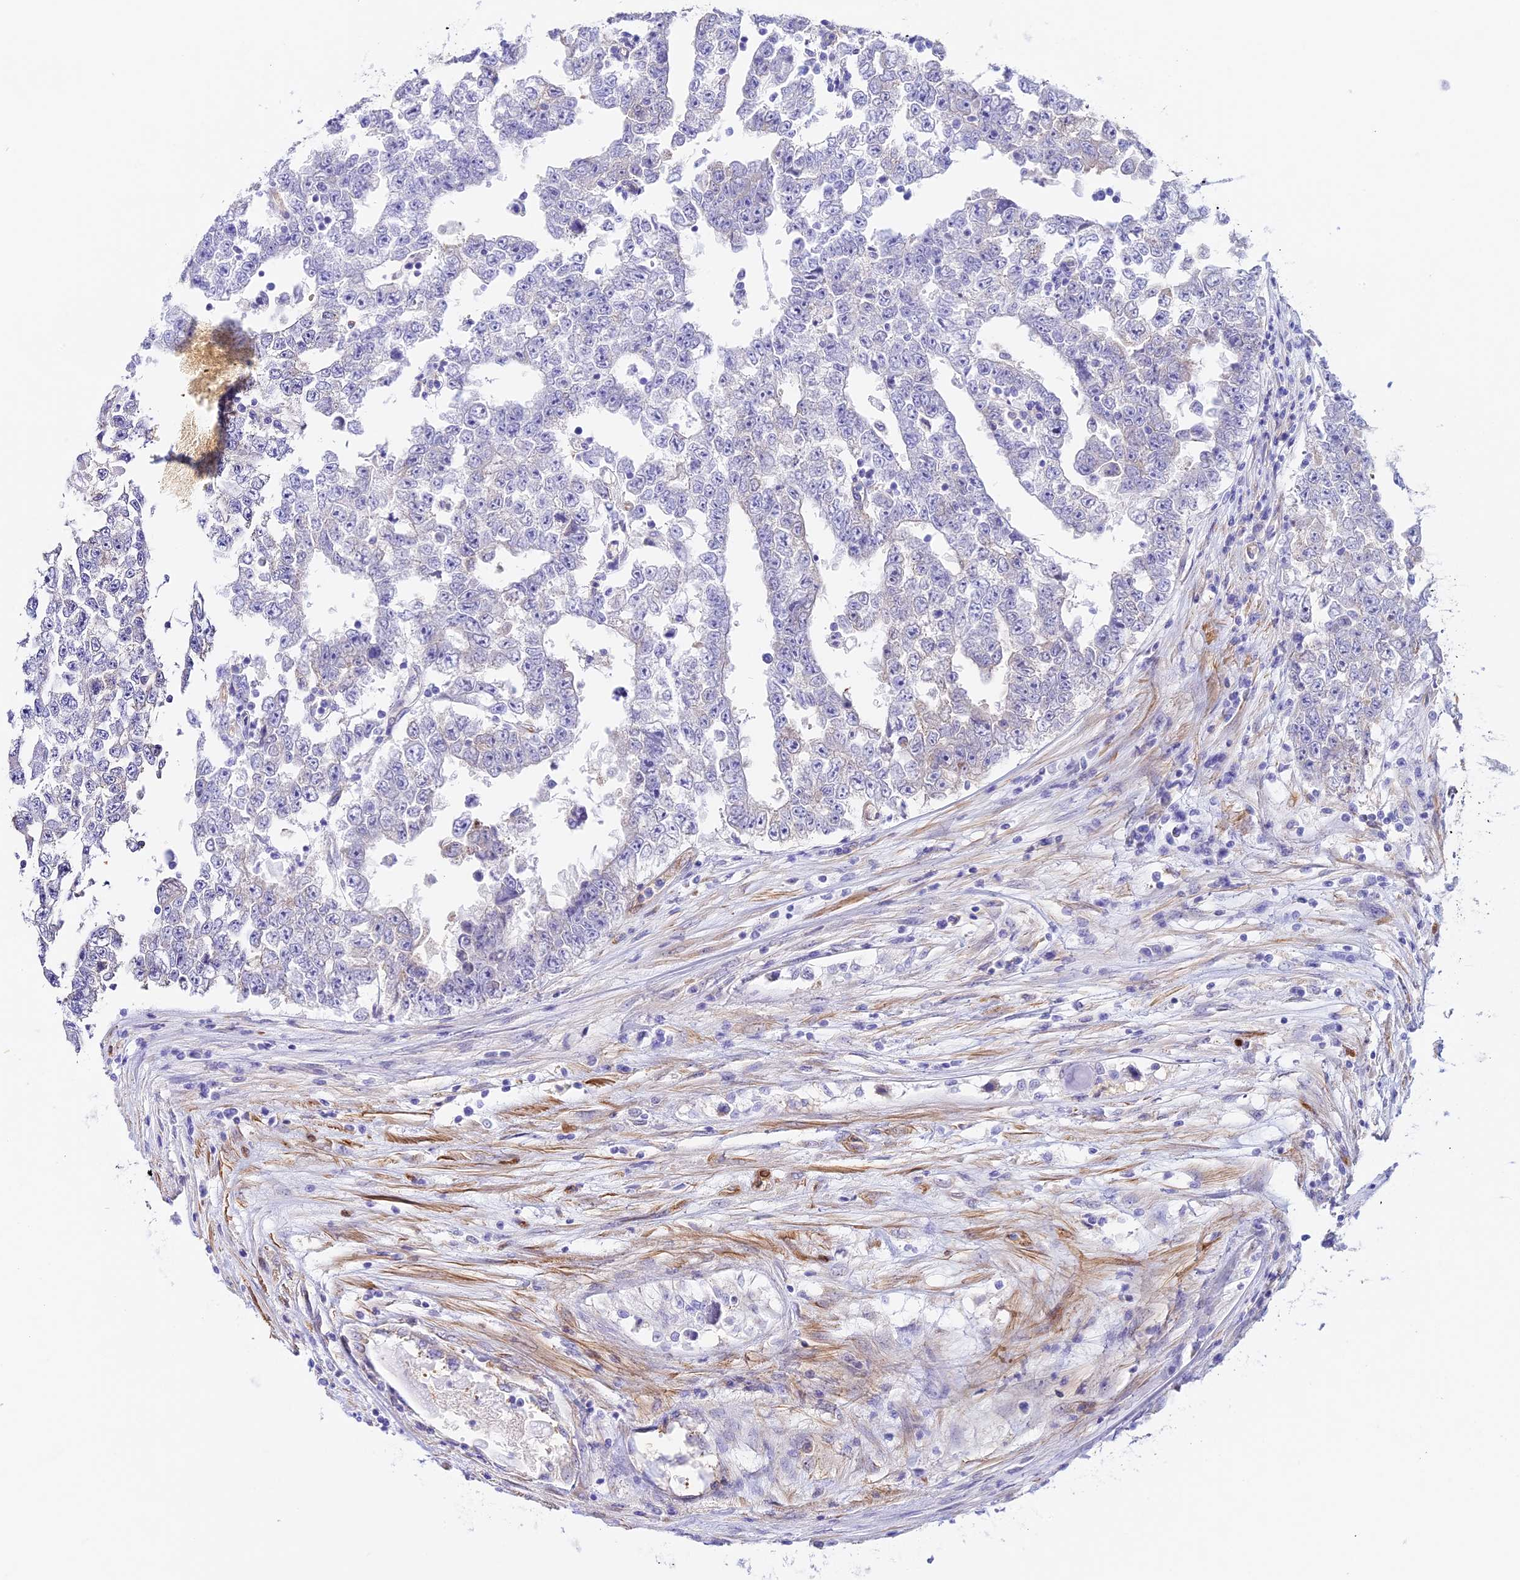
{"staining": {"intensity": "negative", "quantity": "none", "location": "none"}, "tissue": "testis cancer", "cell_type": "Tumor cells", "image_type": "cancer", "snomed": [{"axis": "morphology", "description": "Carcinoma, Embryonal, NOS"}, {"axis": "topography", "description": "Testis"}], "caption": "Histopathology image shows no significant protein positivity in tumor cells of testis cancer (embryonal carcinoma). The staining is performed using DAB (3,3'-diaminobenzidine) brown chromogen with nuclei counter-stained in using hematoxylin.", "gene": "HOMER3", "patient": {"sex": "male", "age": 25}}